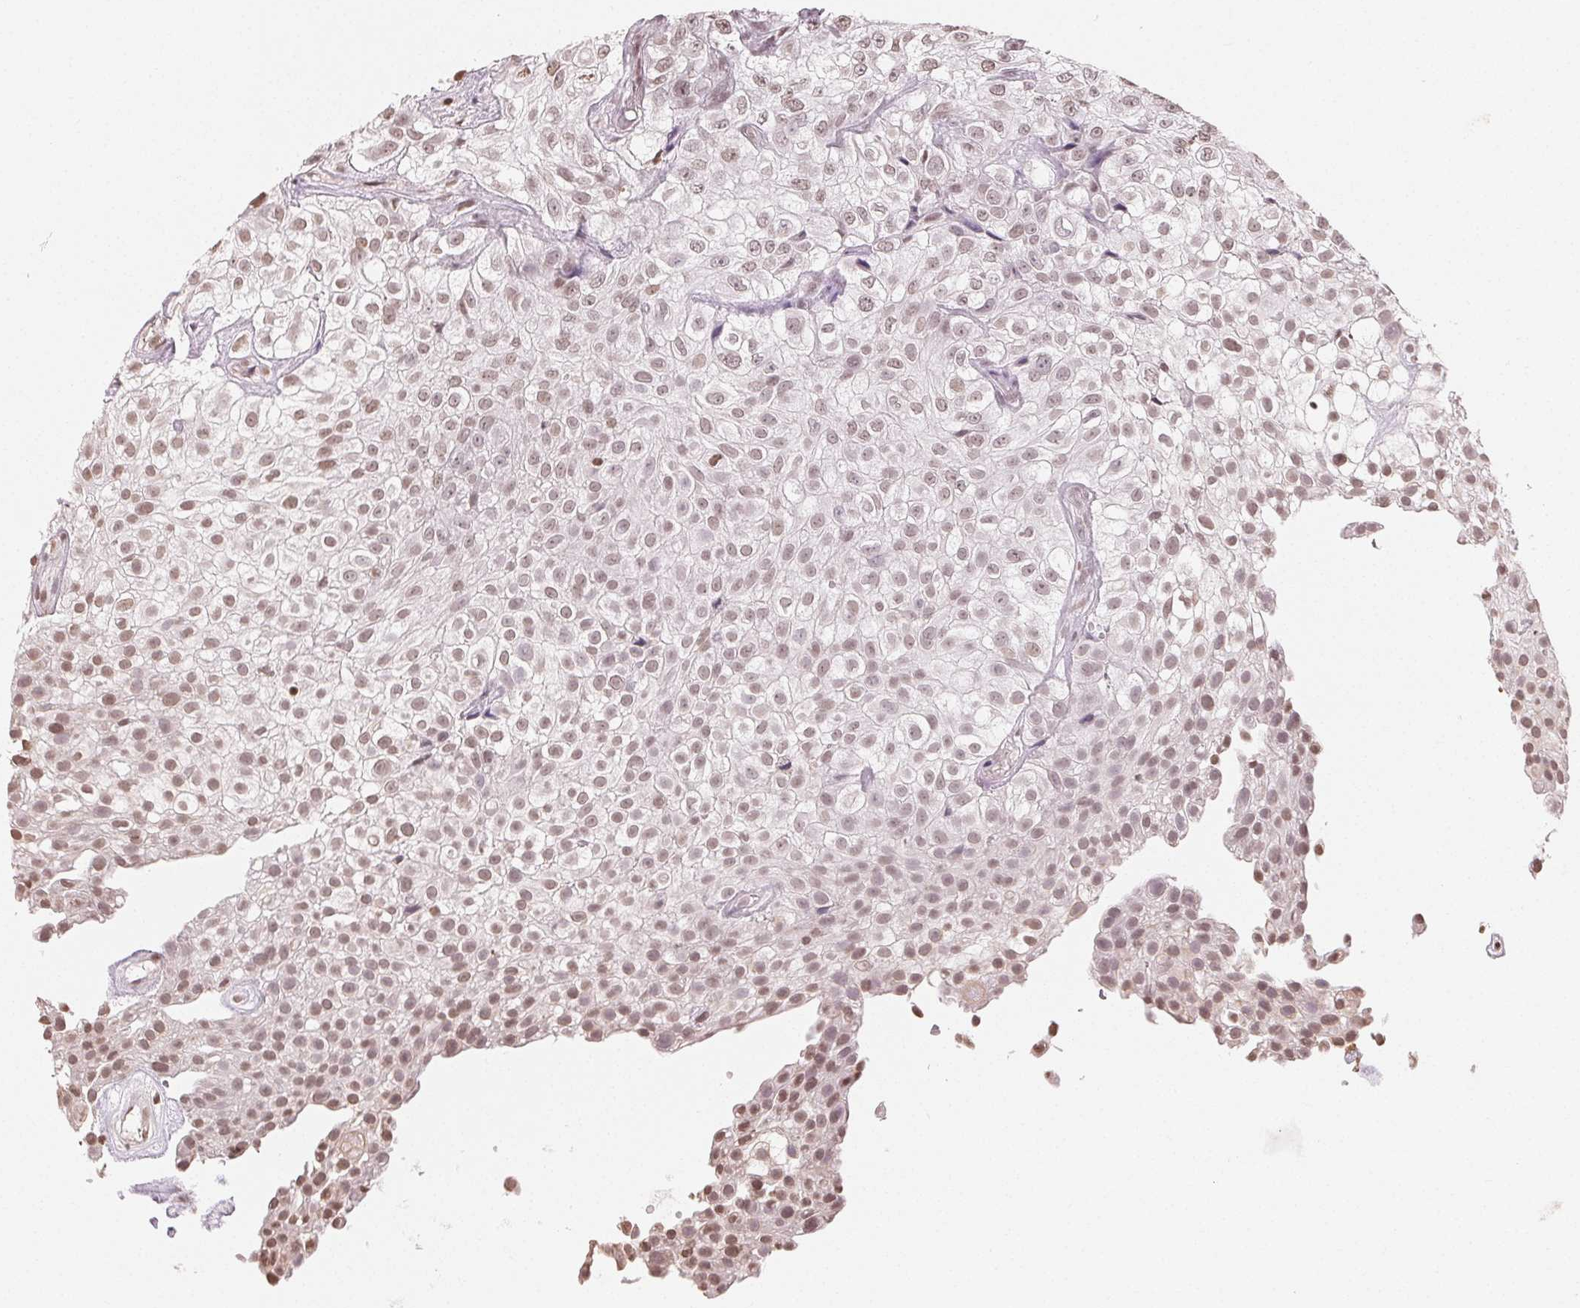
{"staining": {"intensity": "moderate", "quantity": ">75%", "location": "nuclear"}, "tissue": "urothelial cancer", "cell_type": "Tumor cells", "image_type": "cancer", "snomed": [{"axis": "morphology", "description": "Urothelial carcinoma, High grade"}, {"axis": "topography", "description": "Urinary bladder"}], "caption": "A histopathology image showing moderate nuclear expression in about >75% of tumor cells in urothelial cancer, as visualized by brown immunohistochemical staining.", "gene": "TBP", "patient": {"sex": "male", "age": 56}}